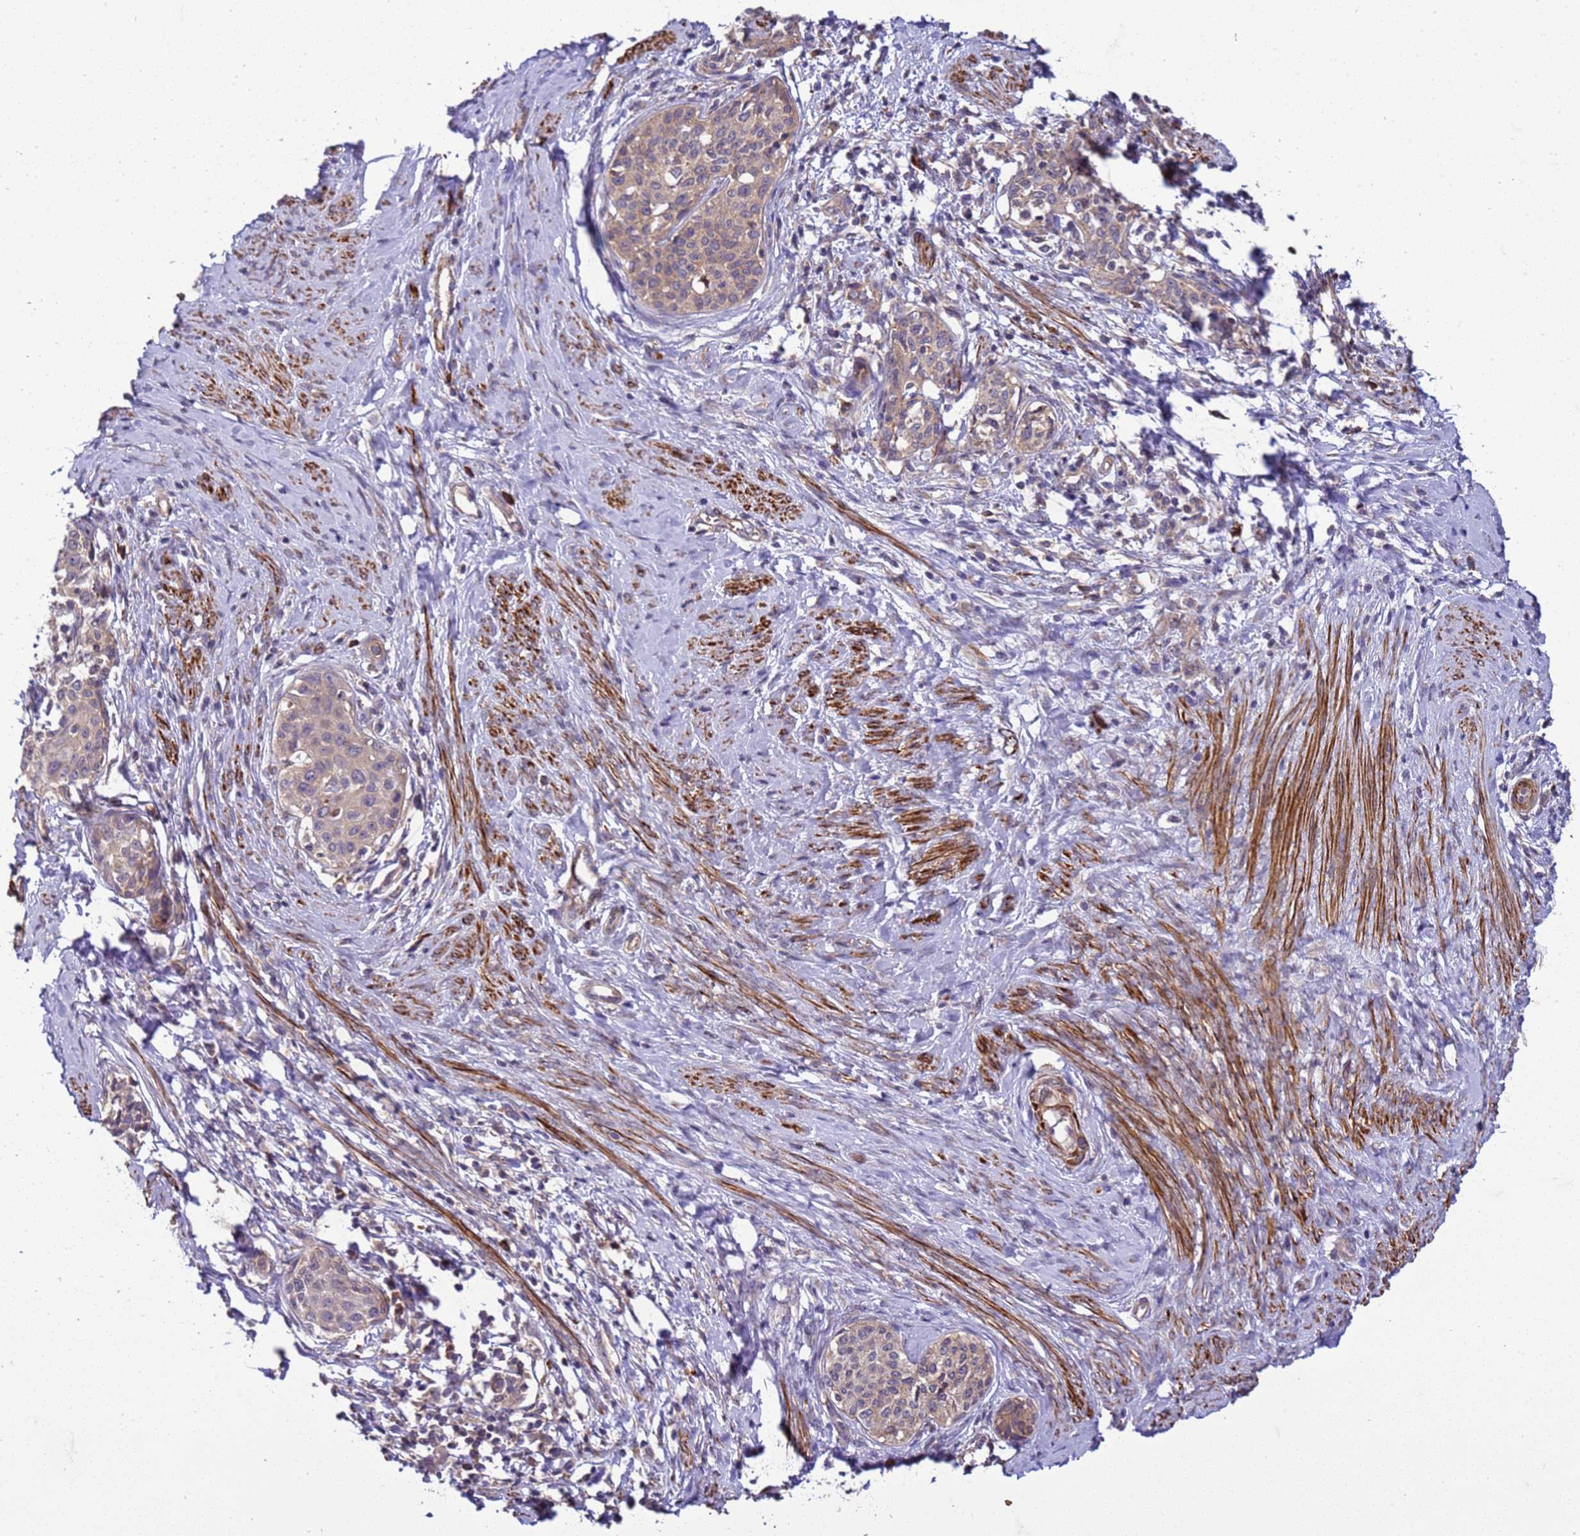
{"staining": {"intensity": "weak", "quantity": "<25%", "location": "cytoplasmic/membranous"}, "tissue": "cervical cancer", "cell_type": "Tumor cells", "image_type": "cancer", "snomed": [{"axis": "morphology", "description": "Squamous cell carcinoma, NOS"}, {"axis": "morphology", "description": "Adenocarcinoma, NOS"}, {"axis": "topography", "description": "Cervix"}], "caption": "Immunohistochemistry (IHC) histopathology image of human cervical adenocarcinoma stained for a protein (brown), which displays no staining in tumor cells. (DAB (3,3'-diaminobenzidine) immunohistochemistry (IHC) visualized using brightfield microscopy, high magnification).", "gene": "GEN1", "patient": {"sex": "female", "age": 52}}